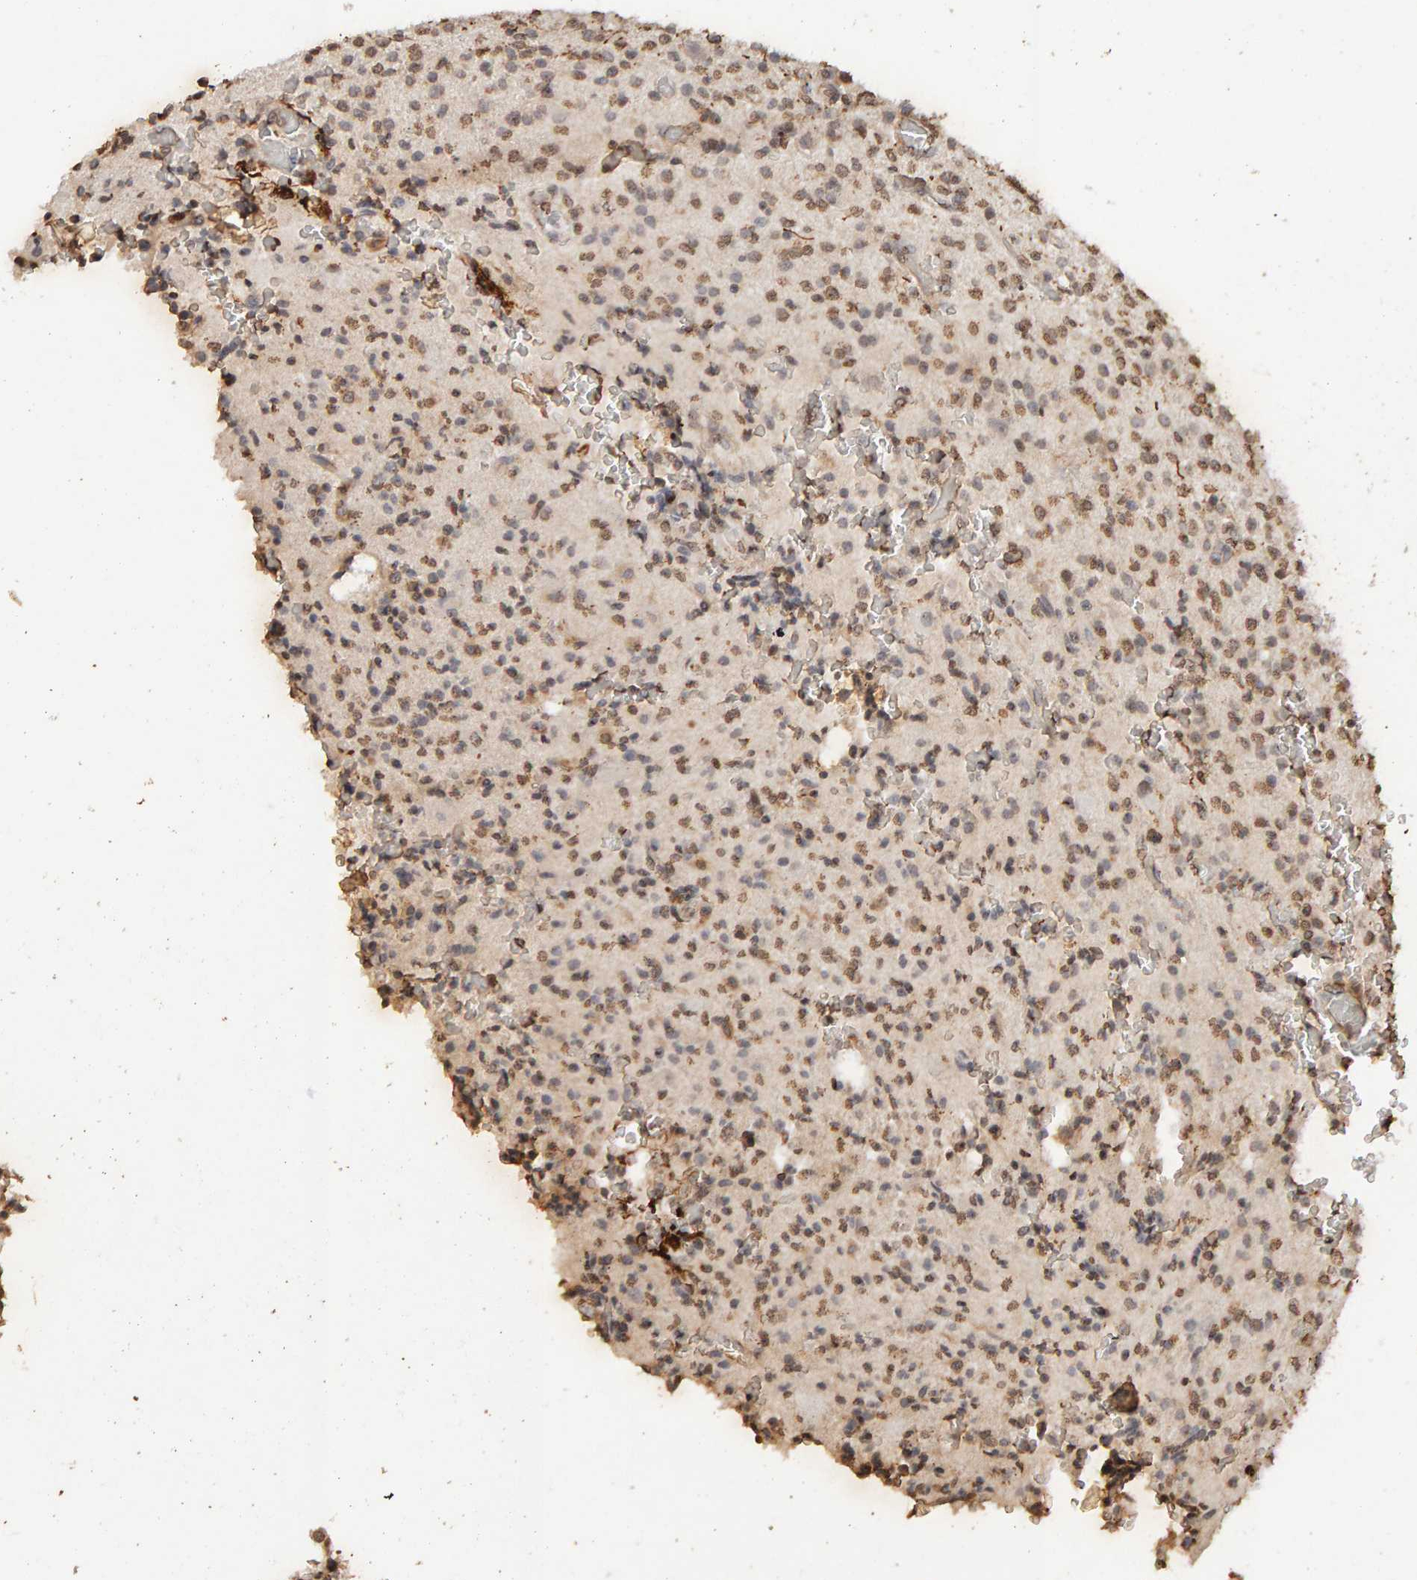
{"staining": {"intensity": "moderate", "quantity": ">75%", "location": "cytoplasmic/membranous,nuclear"}, "tissue": "glioma", "cell_type": "Tumor cells", "image_type": "cancer", "snomed": [{"axis": "morphology", "description": "Glioma, malignant, High grade"}, {"axis": "topography", "description": "Brain"}], "caption": "DAB (3,3'-diaminobenzidine) immunohistochemical staining of malignant glioma (high-grade) exhibits moderate cytoplasmic/membranous and nuclear protein positivity in approximately >75% of tumor cells. The staining is performed using DAB brown chromogen to label protein expression. The nuclei are counter-stained blue using hematoxylin.", "gene": "DNAJB5", "patient": {"sex": "male", "age": 34}}